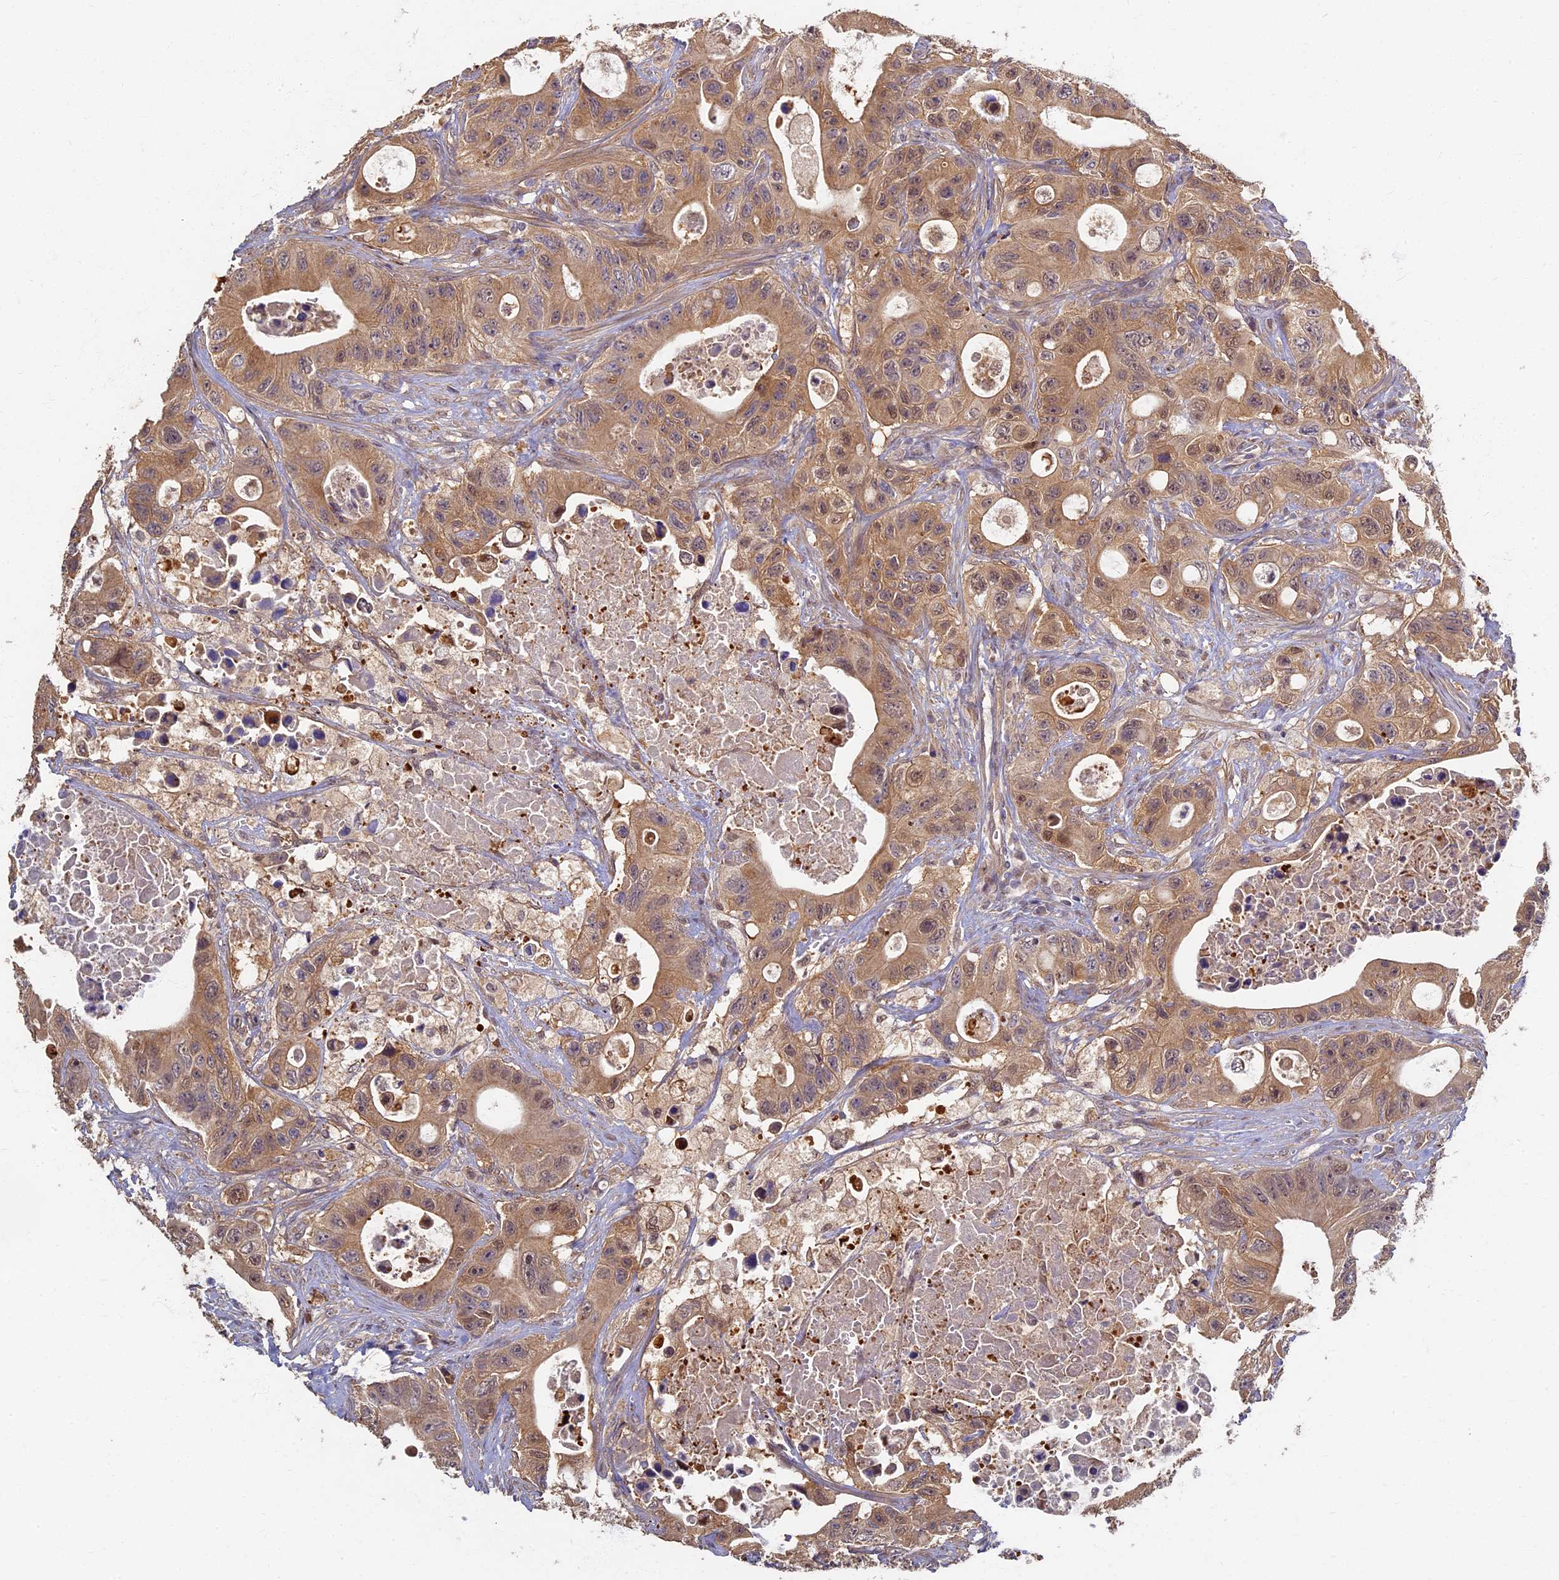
{"staining": {"intensity": "moderate", "quantity": ">75%", "location": "cytoplasmic/membranous,nuclear"}, "tissue": "colorectal cancer", "cell_type": "Tumor cells", "image_type": "cancer", "snomed": [{"axis": "morphology", "description": "Adenocarcinoma, NOS"}, {"axis": "topography", "description": "Colon"}], "caption": "Immunohistochemistry (IHC) (DAB) staining of human colorectal adenocarcinoma demonstrates moderate cytoplasmic/membranous and nuclear protein staining in approximately >75% of tumor cells.", "gene": "RSPH3", "patient": {"sex": "female", "age": 46}}